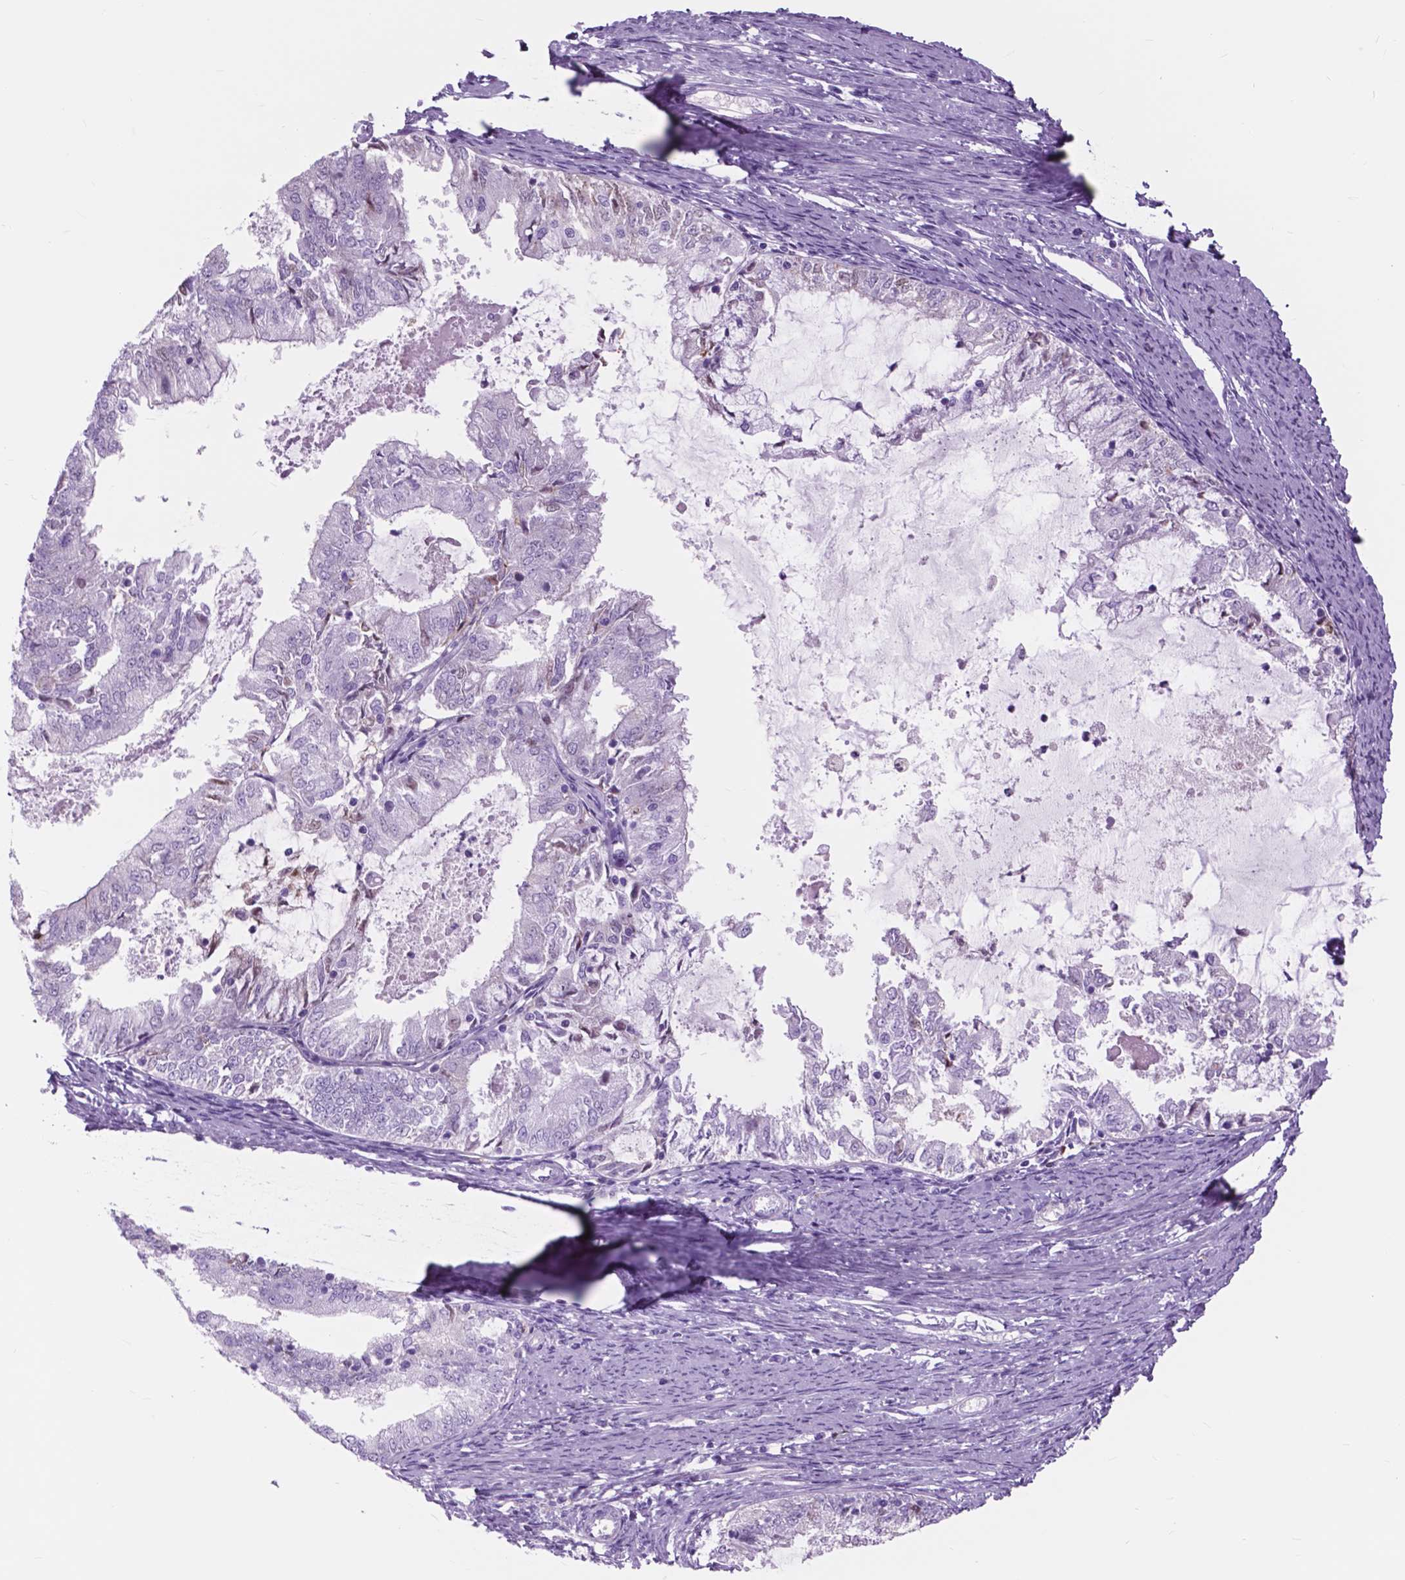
{"staining": {"intensity": "negative", "quantity": "none", "location": "none"}, "tissue": "endometrial cancer", "cell_type": "Tumor cells", "image_type": "cancer", "snomed": [{"axis": "morphology", "description": "Adenocarcinoma, NOS"}, {"axis": "topography", "description": "Endometrium"}], "caption": "The histopathology image exhibits no significant staining in tumor cells of endometrial cancer (adenocarcinoma).", "gene": "FXYD2", "patient": {"sex": "female", "age": 57}}